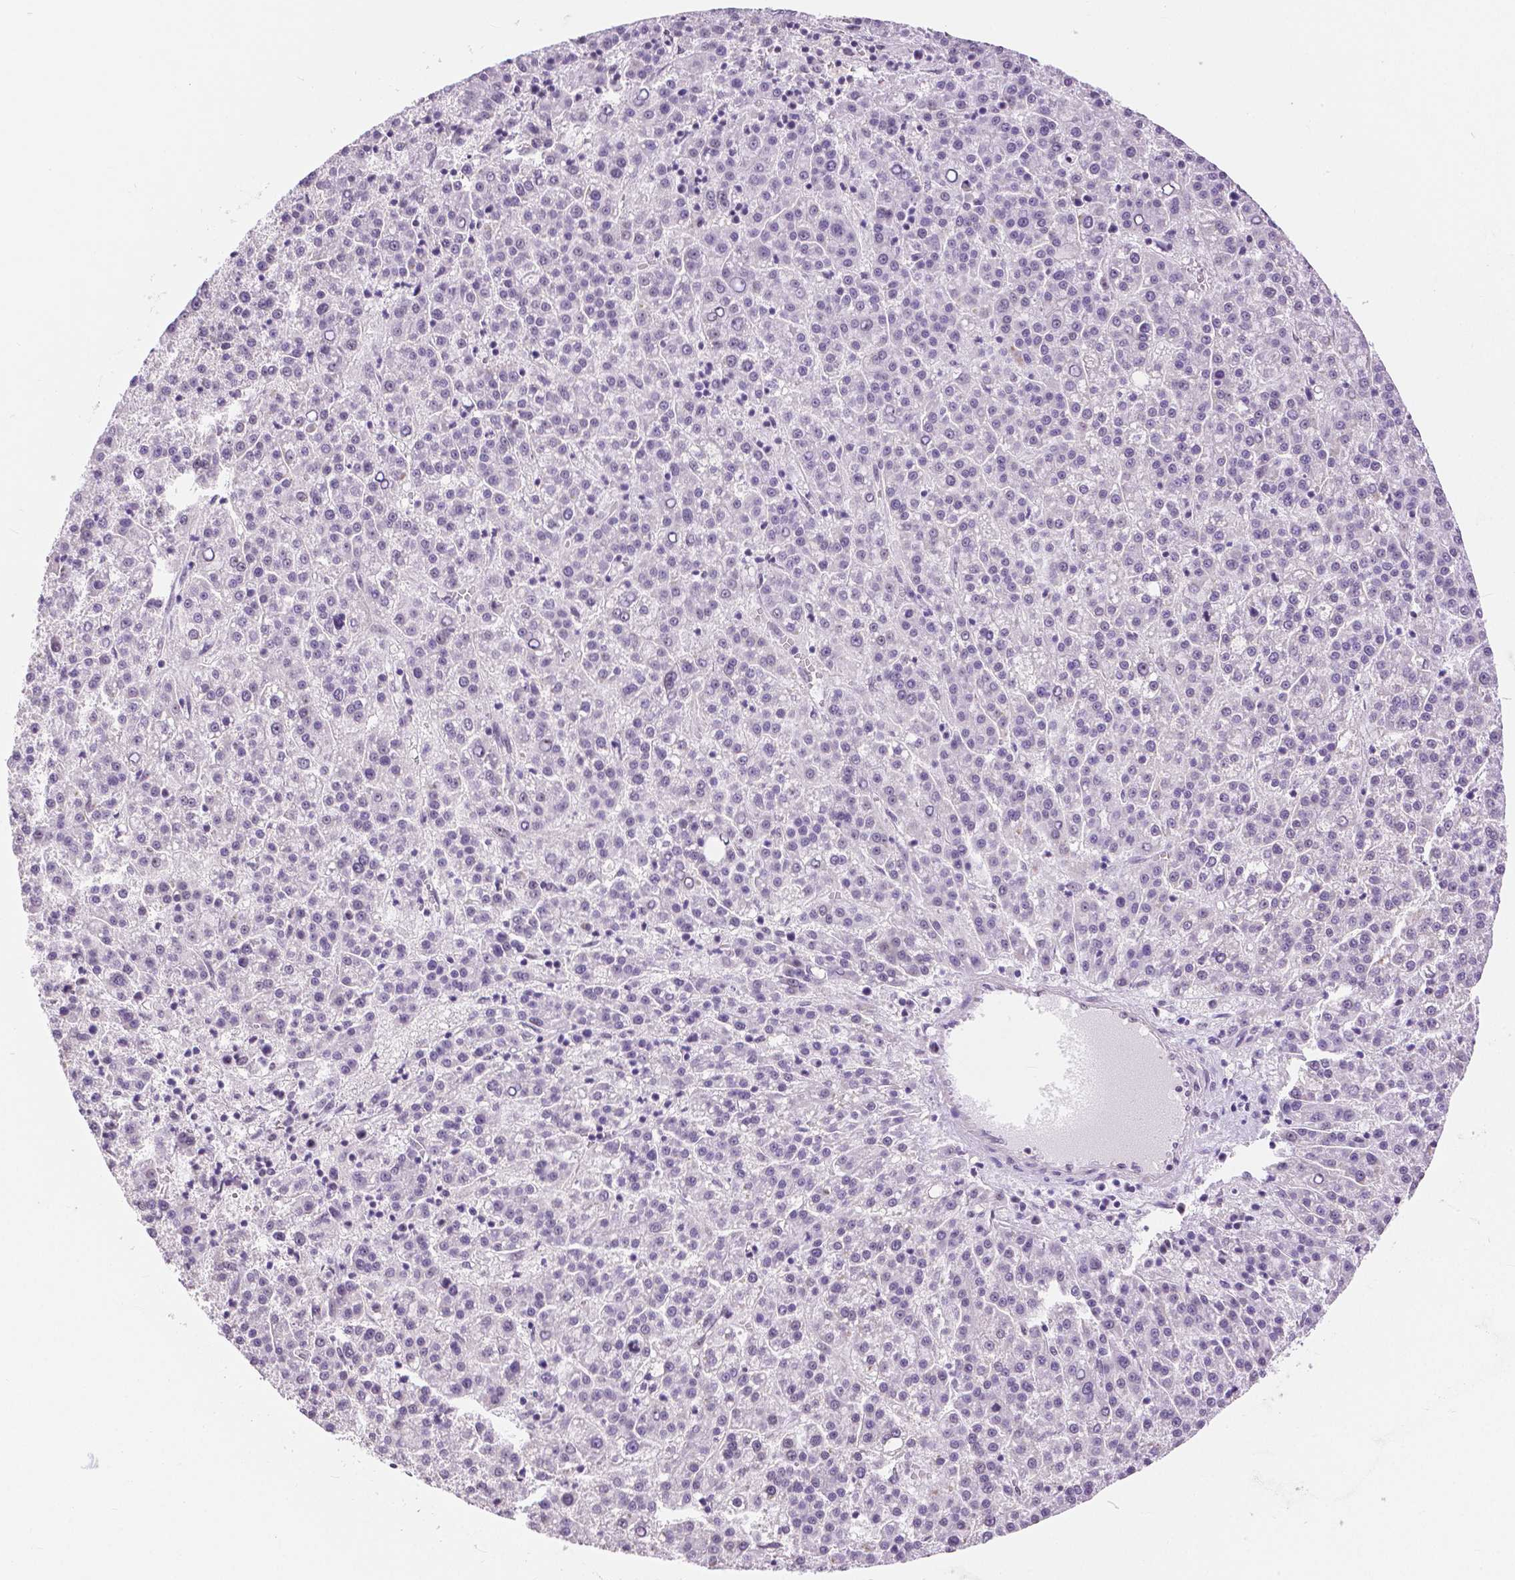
{"staining": {"intensity": "negative", "quantity": "none", "location": "none"}, "tissue": "liver cancer", "cell_type": "Tumor cells", "image_type": "cancer", "snomed": [{"axis": "morphology", "description": "Carcinoma, Hepatocellular, NOS"}, {"axis": "topography", "description": "Liver"}], "caption": "High magnification brightfield microscopy of liver cancer (hepatocellular carcinoma) stained with DAB (brown) and counterstained with hematoxylin (blue): tumor cells show no significant expression. (DAB (3,3'-diaminobenzidine) IHC, high magnification).", "gene": "NHP2", "patient": {"sex": "female", "age": 58}}